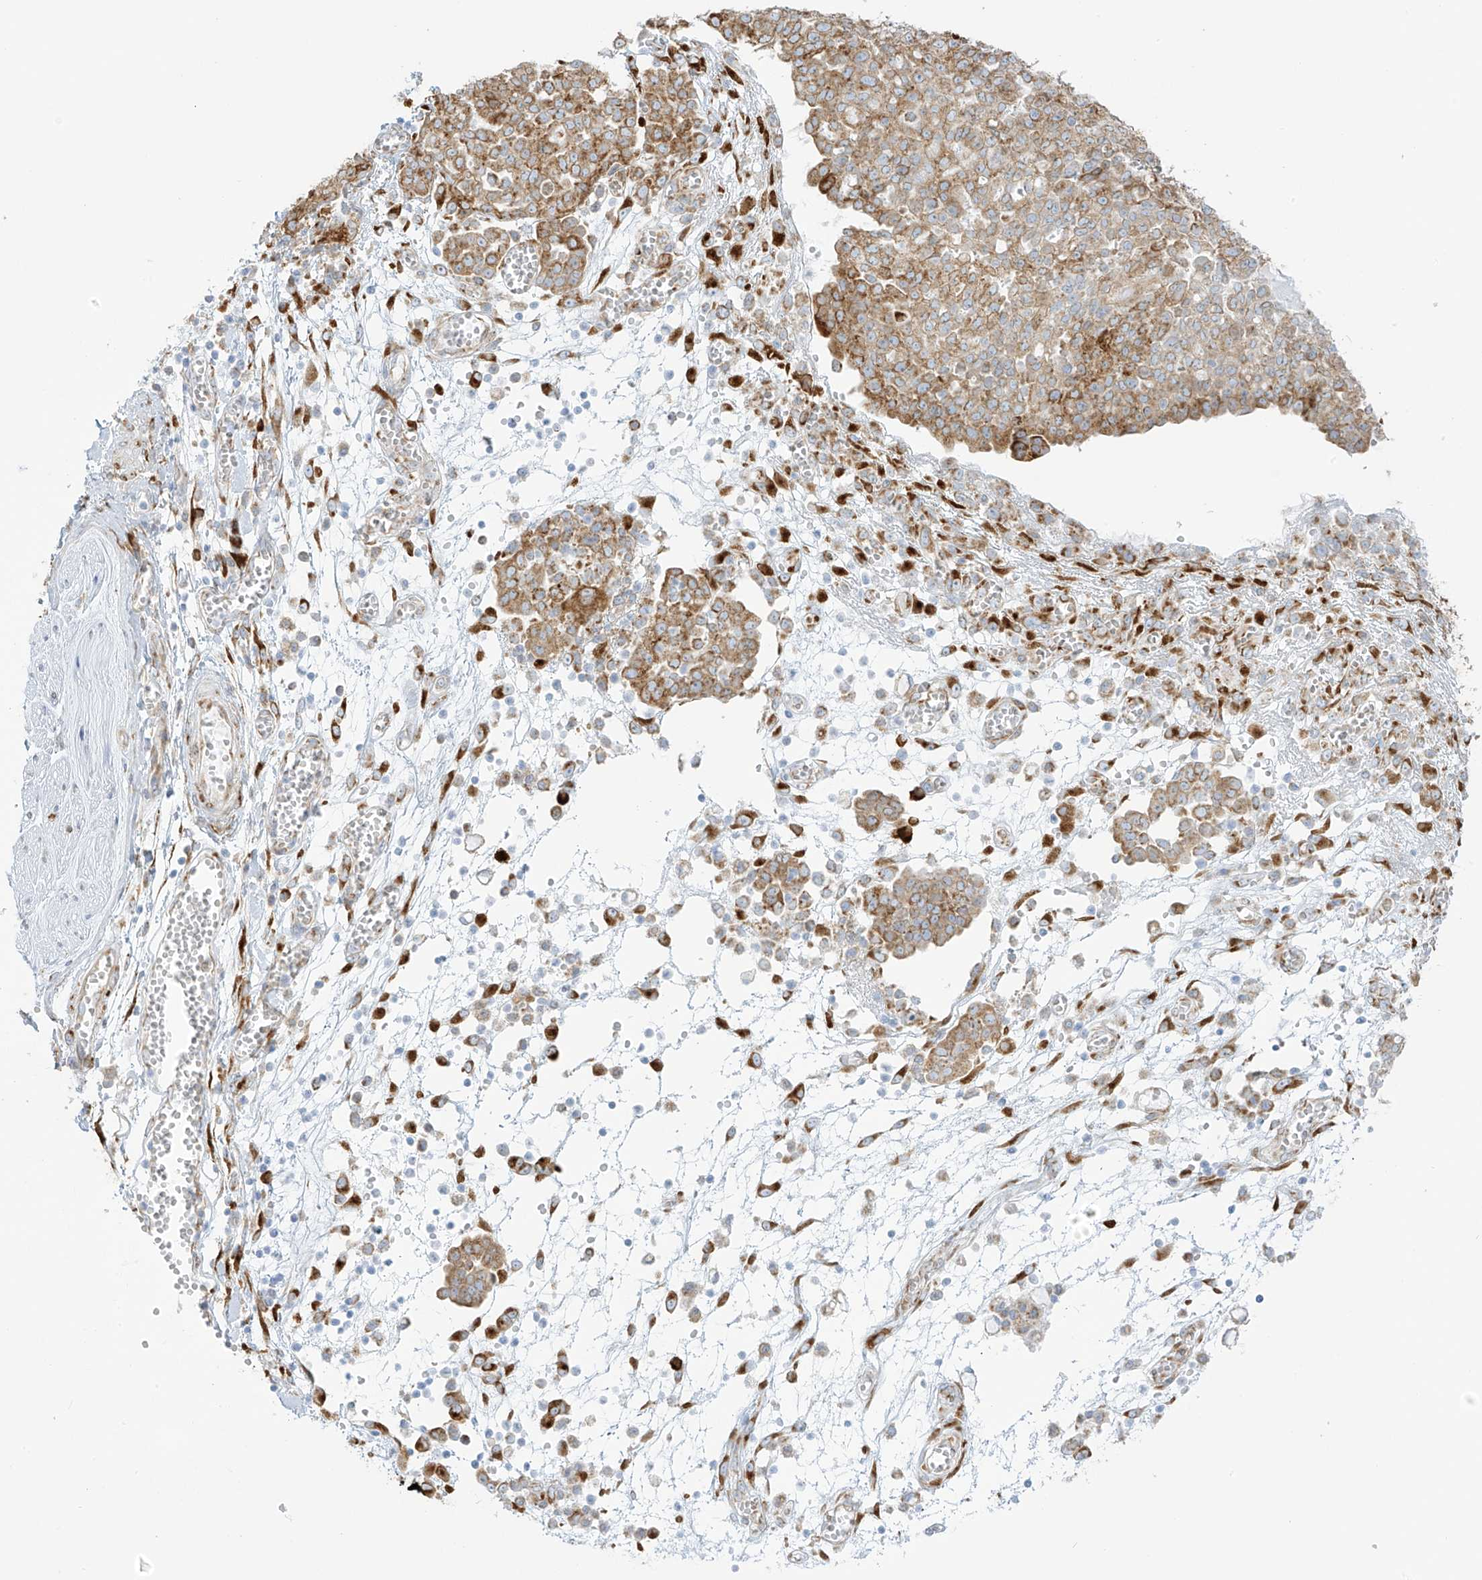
{"staining": {"intensity": "weak", "quantity": ">75%", "location": "cytoplasmic/membranous"}, "tissue": "ovarian cancer", "cell_type": "Tumor cells", "image_type": "cancer", "snomed": [{"axis": "morphology", "description": "Cystadenocarcinoma, serous, NOS"}, {"axis": "topography", "description": "Soft tissue"}, {"axis": "topography", "description": "Ovary"}], "caption": "Immunohistochemistry (IHC) histopathology image of neoplastic tissue: ovarian cancer (serous cystadenocarcinoma) stained using immunohistochemistry (IHC) demonstrates low levels of weak protein expression localized specifically in the cytoplasmic/membranous of tumor cells, appearing as a cytoplasmic/membranous brown color.", "gene": "LRRC59", "patient": {"sex": "female", "age": 57}}